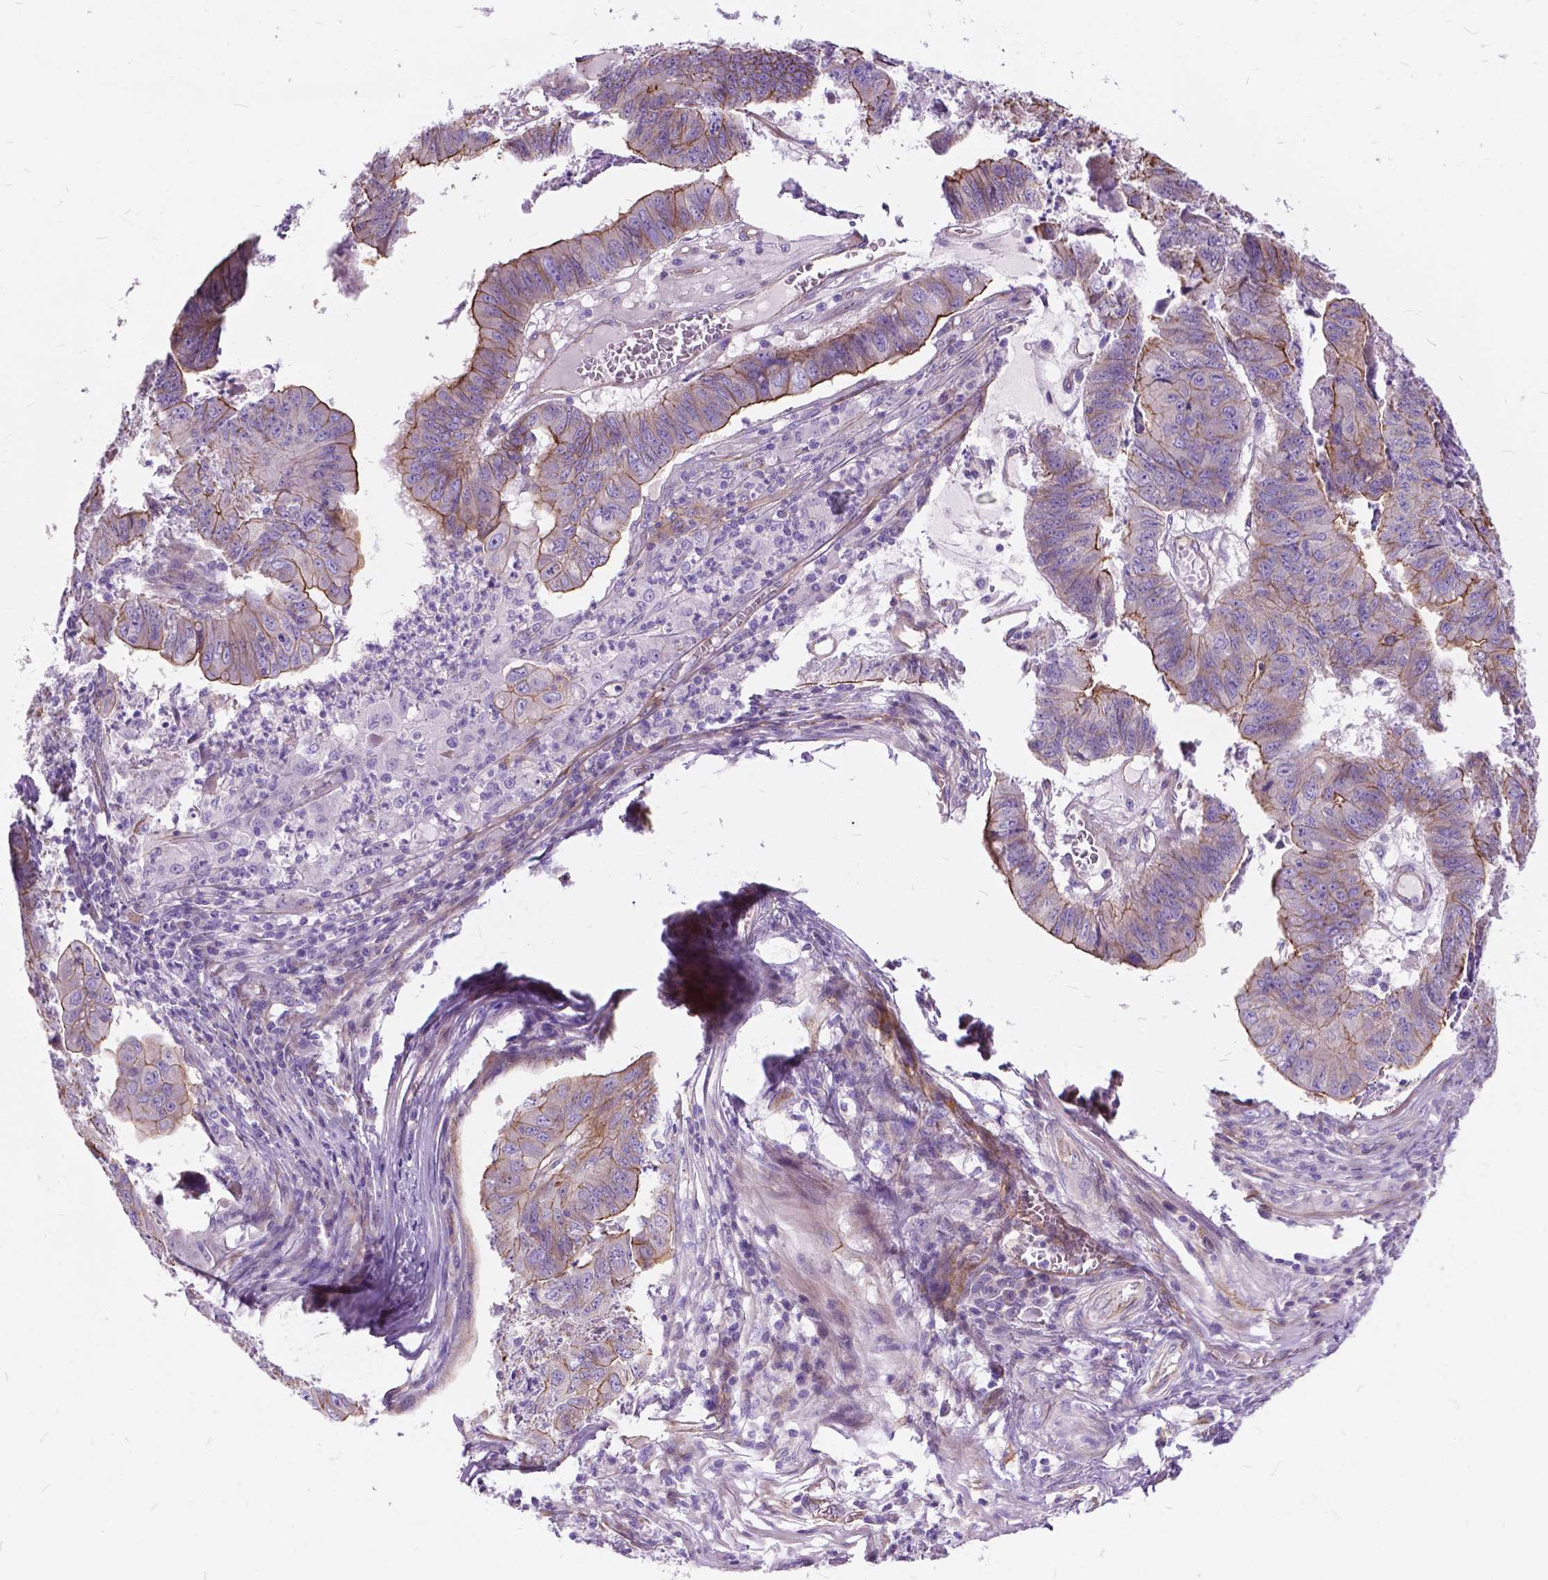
{"staining": {"intensity": "moderate", "quantity": "<25%", "location": "cytoplasmic/membranous"}, "tissue": "stomach cancer", "cell_type": "Tumor cells", "image_type": "cancer", "snomed": [{"axis": "morphology", "description": "Adenocarcinoma, NOS"}, {"axis": "topography", "description": "Stomach, lower"}], "caption": "Tumor cells exhibit low levels of moderate cytoplasmic/membranous expression in approximately <25% of cells in human stomach cancer.", "gene": "FLT4", "patient": {"sex": "male", "age": 77}}